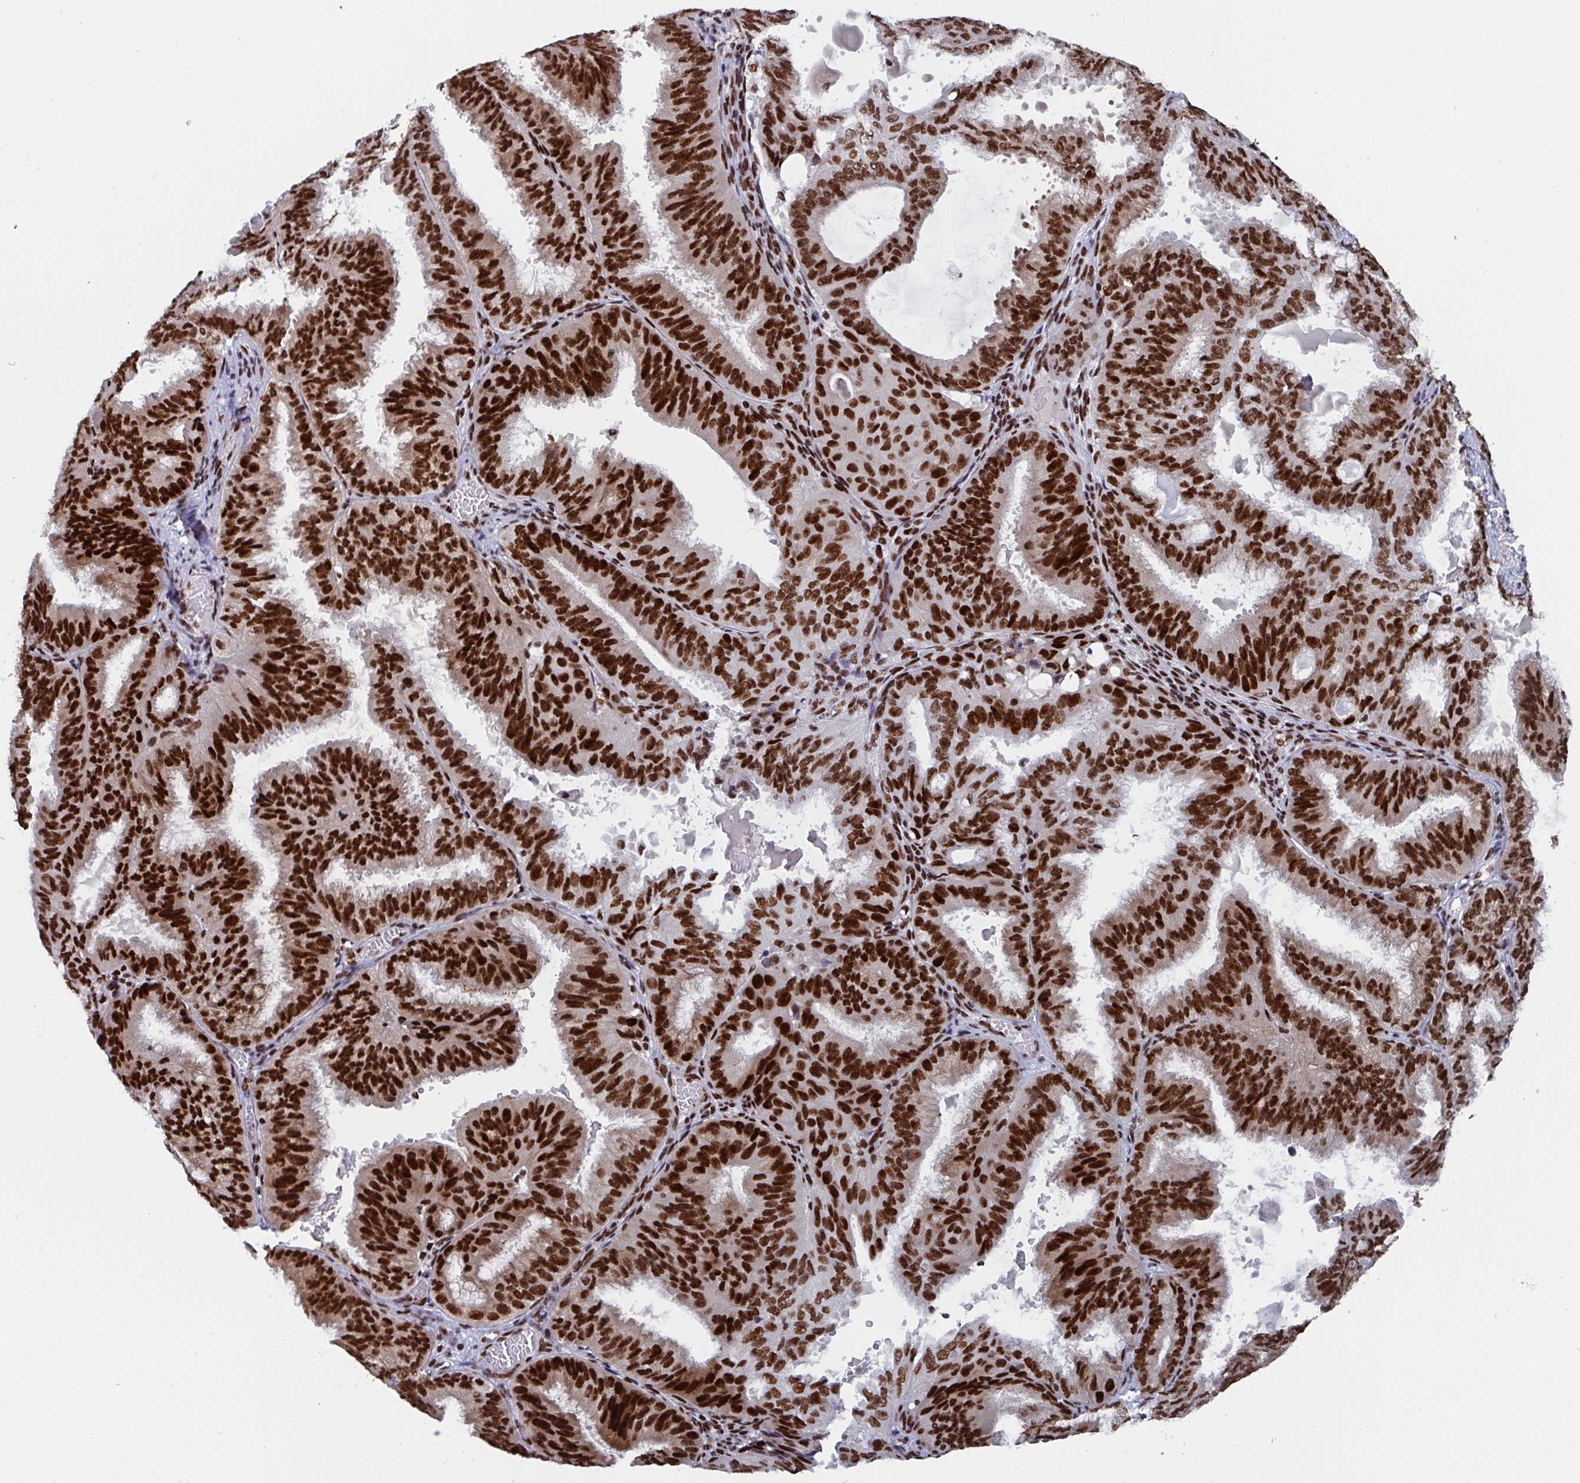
{"staining": {"intensity": "strong", "quantity": ">75%", "location": "nuclear"}, "tissue": "endometrial cancer", "cell_type": "Tumor cells", "image_type": "cancer", "snomed": [{"axis": "morphology", "description": "Adenocarcinoma, NOS"}, {"axis": "topography", "description": "Endometrium"}], "caption": "This photomicrograph demonstrates immunohistochemistry (IHC) staining of endometrial cancer (adenocarcinoma), with high strong nuclear positivity in about >75% of tumor cells.", "gene": "ZNF607", "patient": {"sex": "female", "age": 49}}